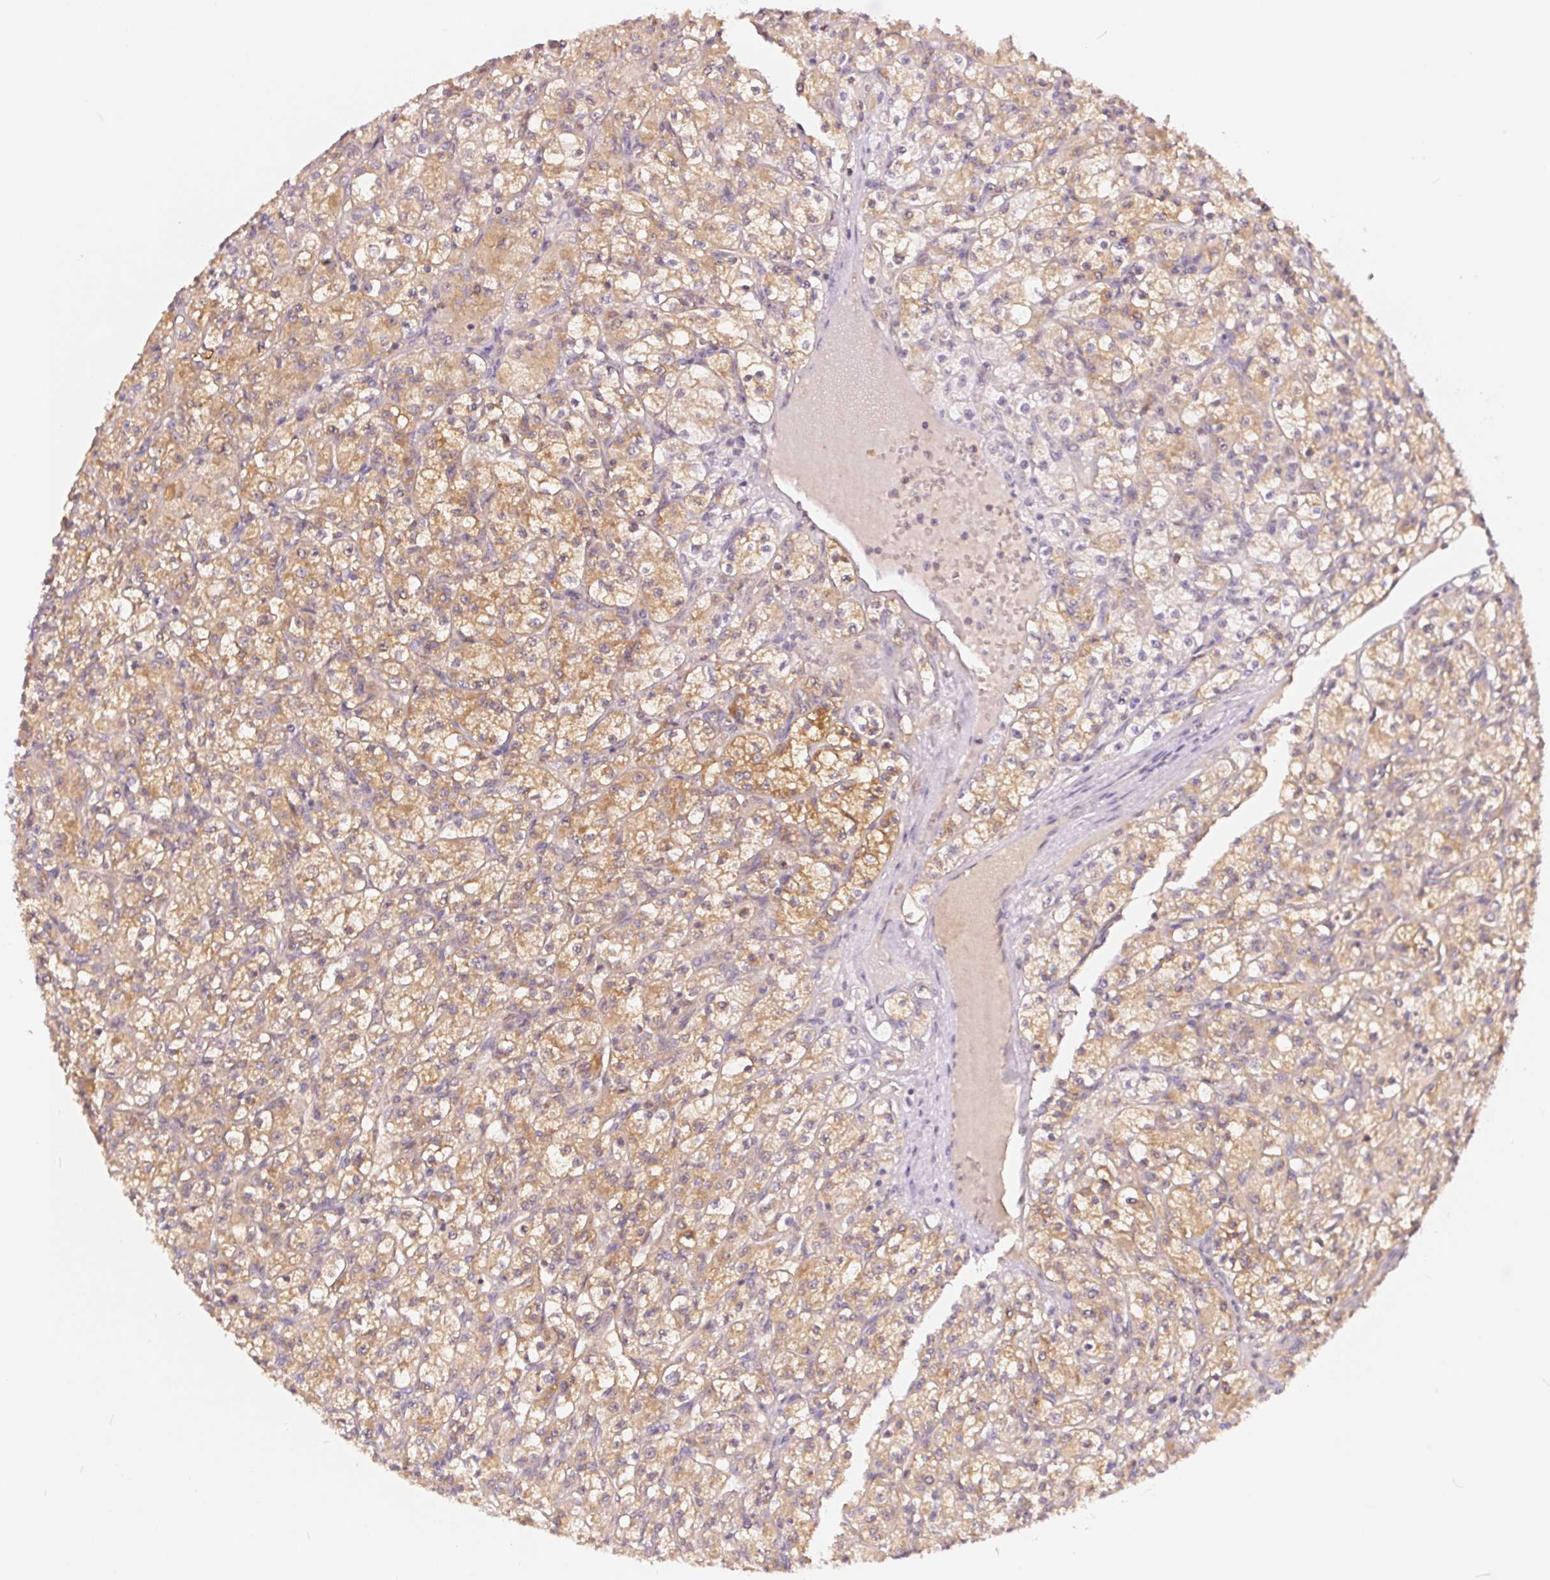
{"staining": {"intensity": "moderate", "quantity": ">75%", "location": "cytoplasmic/membranous"}, "tissue": "renal cancer", "cell_type": "Tumor cells", "image_type": "cancer", "snomed": [{"axis": "morphology", "description": "Adenocarcinoma, NOS"}, {"axis": "topography", "description": "Kidney"}], "caption": "There is medium levels of moderate cytoplasmic/membranous positivity in tumor cells of adenocarcinoma (renal), as demonstrated by immunohistochemical staining (brown color).", "gene": "BLMH", "patient": {"sex": "female", "age": 70}}